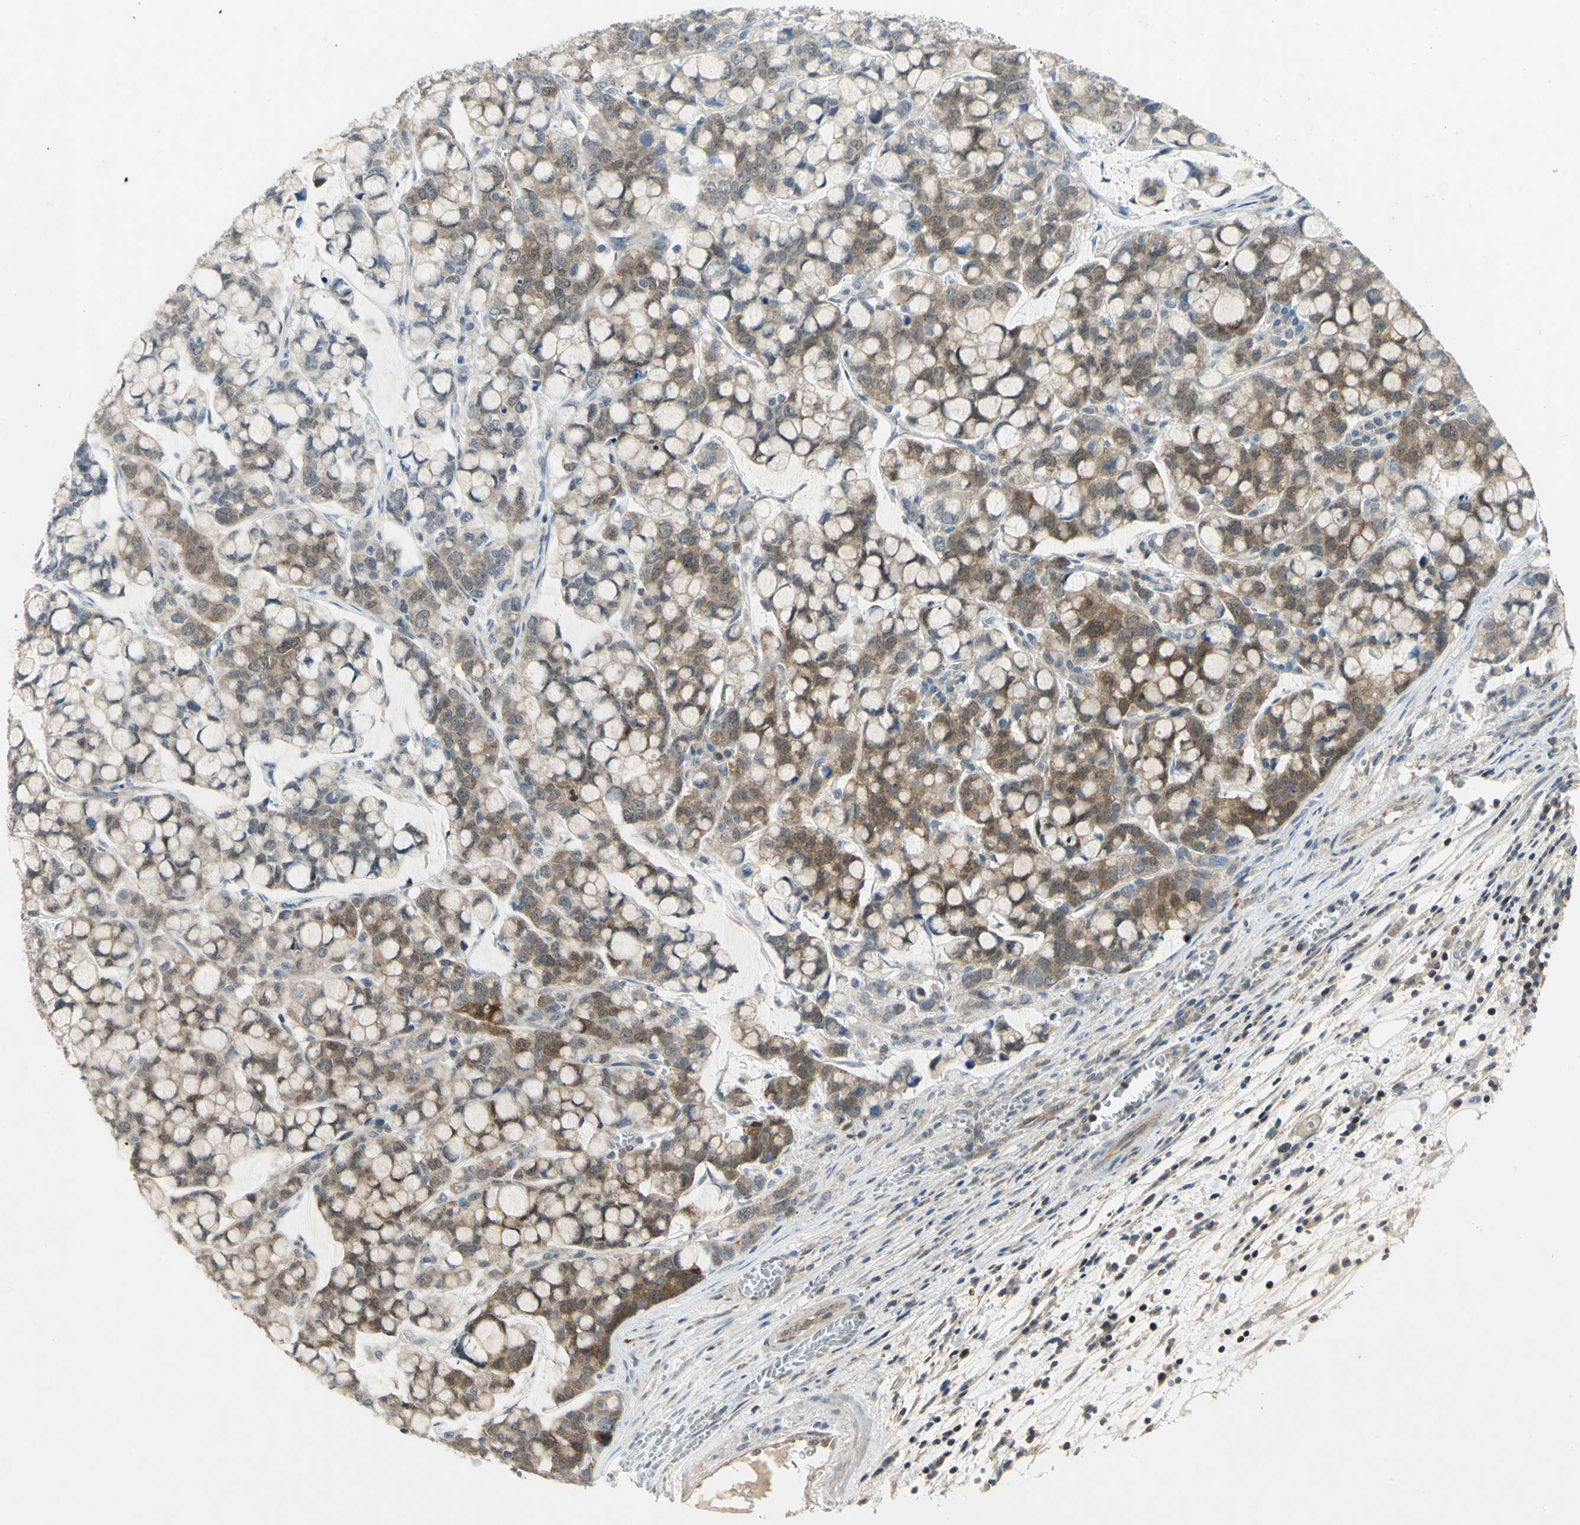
{"staining": {"intensity": "moderate", "quantity": ">75%", "location": "cytoplasmic/membranous"}, "tissue": "stomach cancer", "cell_type": "Tumor cells", "image_type": "cancer", "snomed": [{"axis": "morphology", "description": "Adenocarcinoma, NOS"}, {"axis": "topography", "description": "Stomach, lower"}], "caption": "Immunohistochemistry (DAB (3,3'-diaminobenzidine)) staining of human stomach adenocarcinoma exhibits moderate cytoplasmic/membranous protein expression in about >75% of tumor cells.", "gene": "PPIA", "patient": {"sex": "male", "age": 84}}